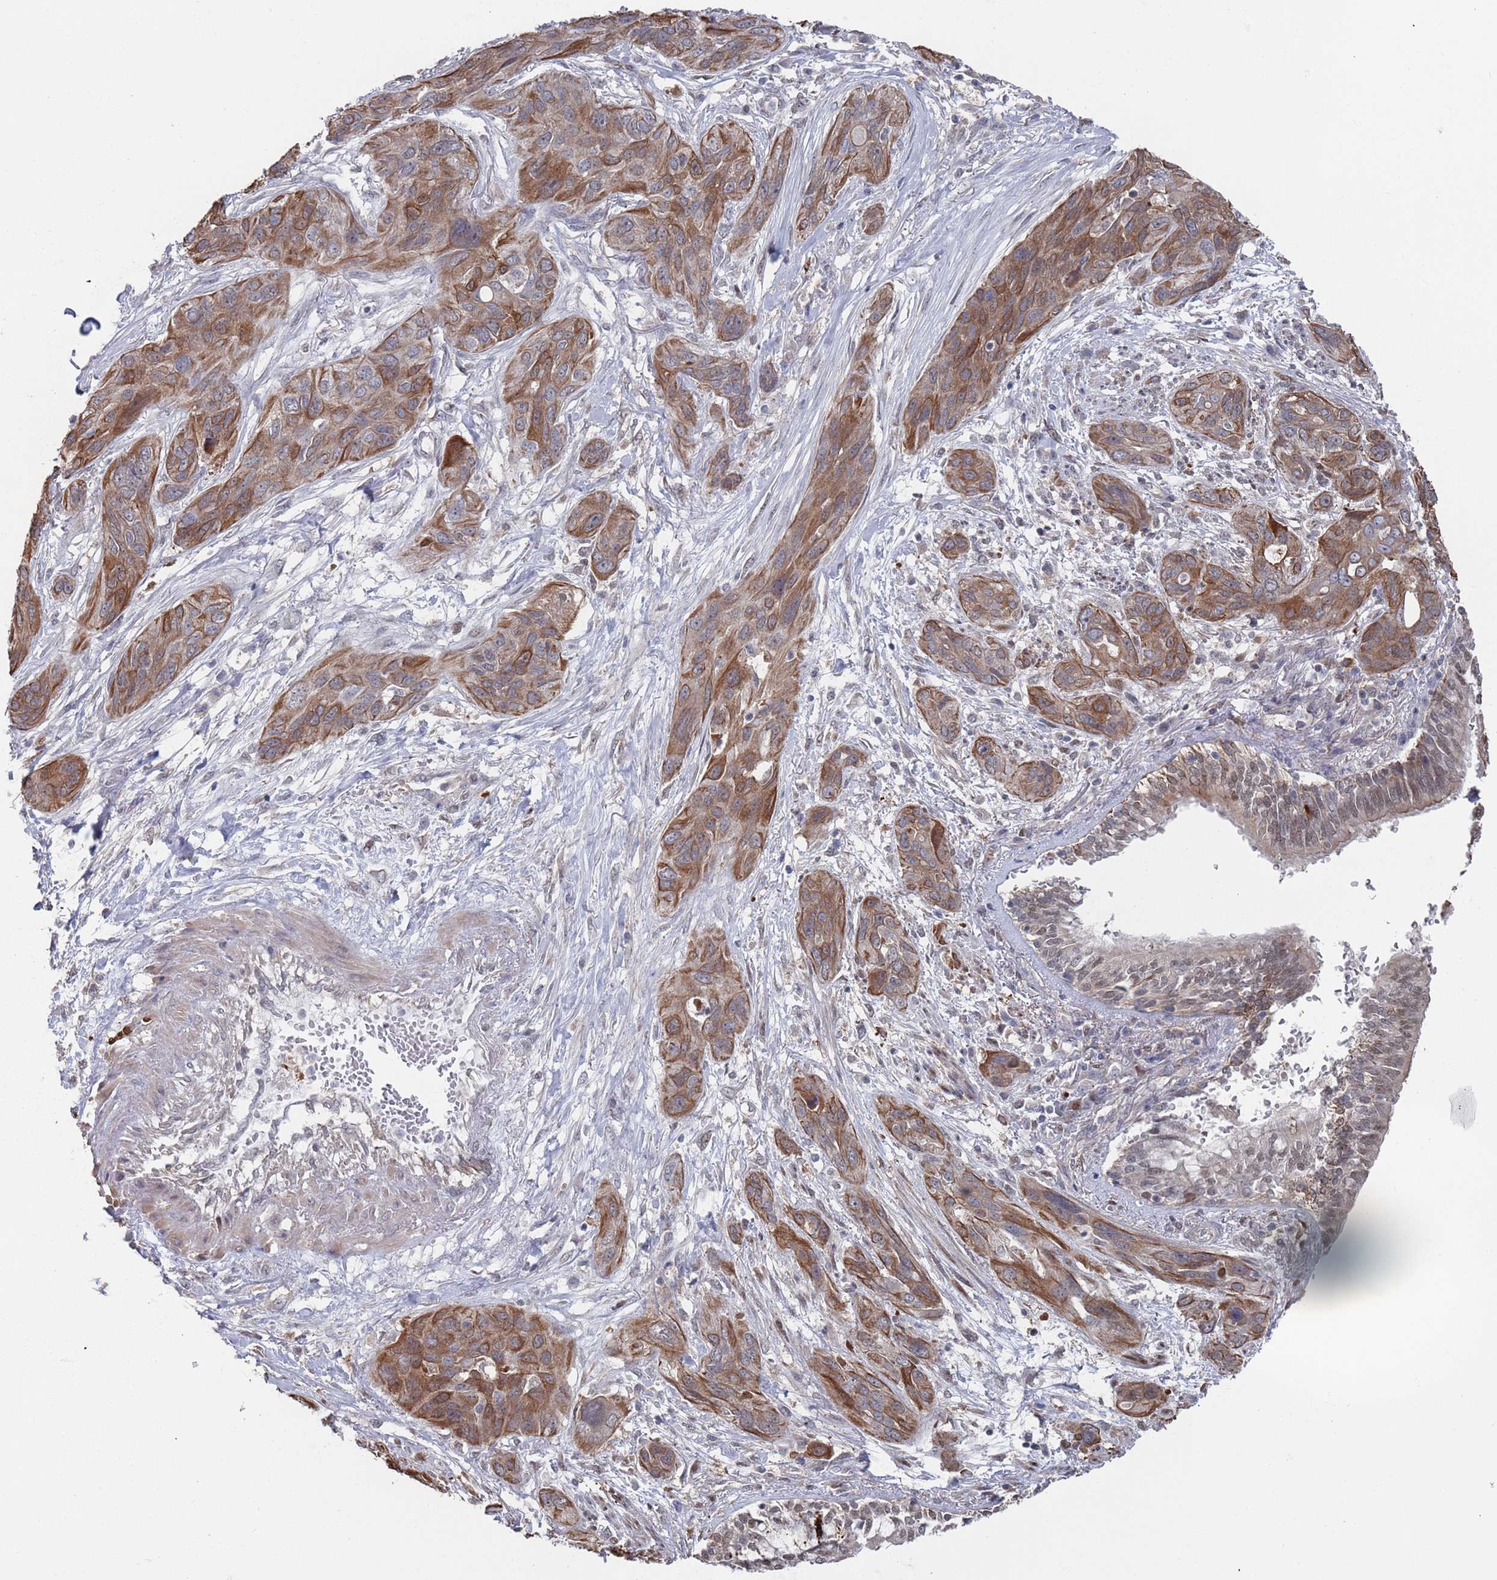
{"staining": {"intensity": "moderate", "quantity": ">75%", "location": "cytoplasmic/membranous"}, "tissue": "lung cancer", "cell_type": "Tumor cells", "image_type": "cancer", "snomed": [{"axis": "morphology", "description": "Squamous cell carcinoma, NOS"}, {"axis": "topography", "description": "Lung"}], "caption": "Squamous cell carcinoma (lung) stained for a protein exhibits moderate cytoplasmic/membranous positivity in tumor cells. (brown staining indicates protein expression, while blue staining denotes nuclei).", "gene": "DGKD", "patient": {"sex": "female", "age": 70}}